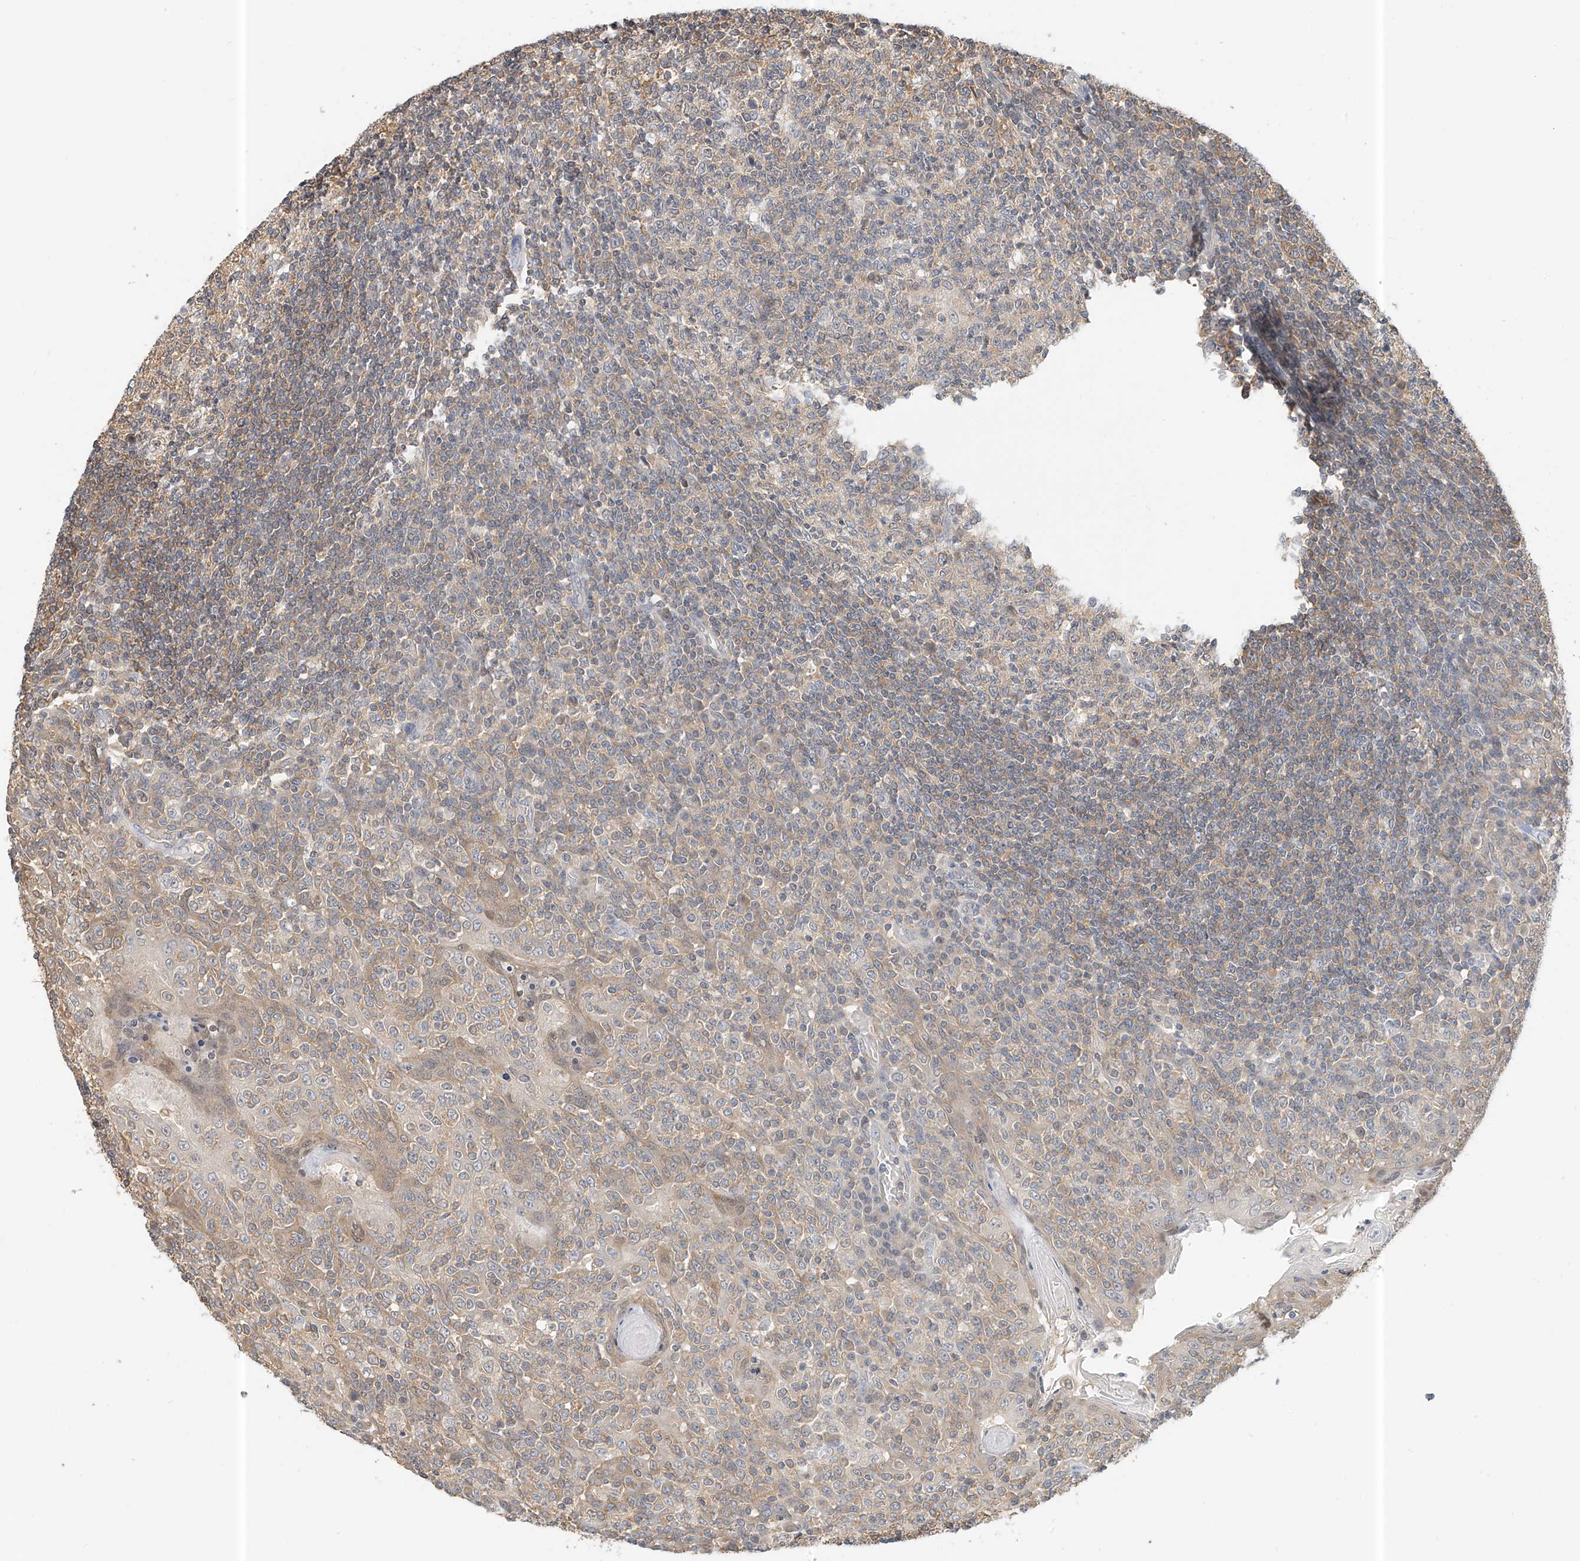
{"staining": {"intensity": "moderate", "quantity": "25%-75%", "location": "cytoplasmic/membranous"}, "tissue": "tonsil", "cell_type": "Germinal center cells", "image_type": "normal", "snomed": [{"axis": "morphology", "description": "Normal tissue, NOS"}, {"axis": "topography", "description": "Tonsil"}], "caption": "Unremarkable tonsil displays moderate cytoplasmic/membranous staining in approximately 25%-75% of germinal center cells, visualized by immunohistochemistry. (DAB (3,3'-diaminobenzidine) = brown stain, brightfield microscopy at high magnification).", "gene": "PPA2", "patient": {"sex": "female", "age": 19}}